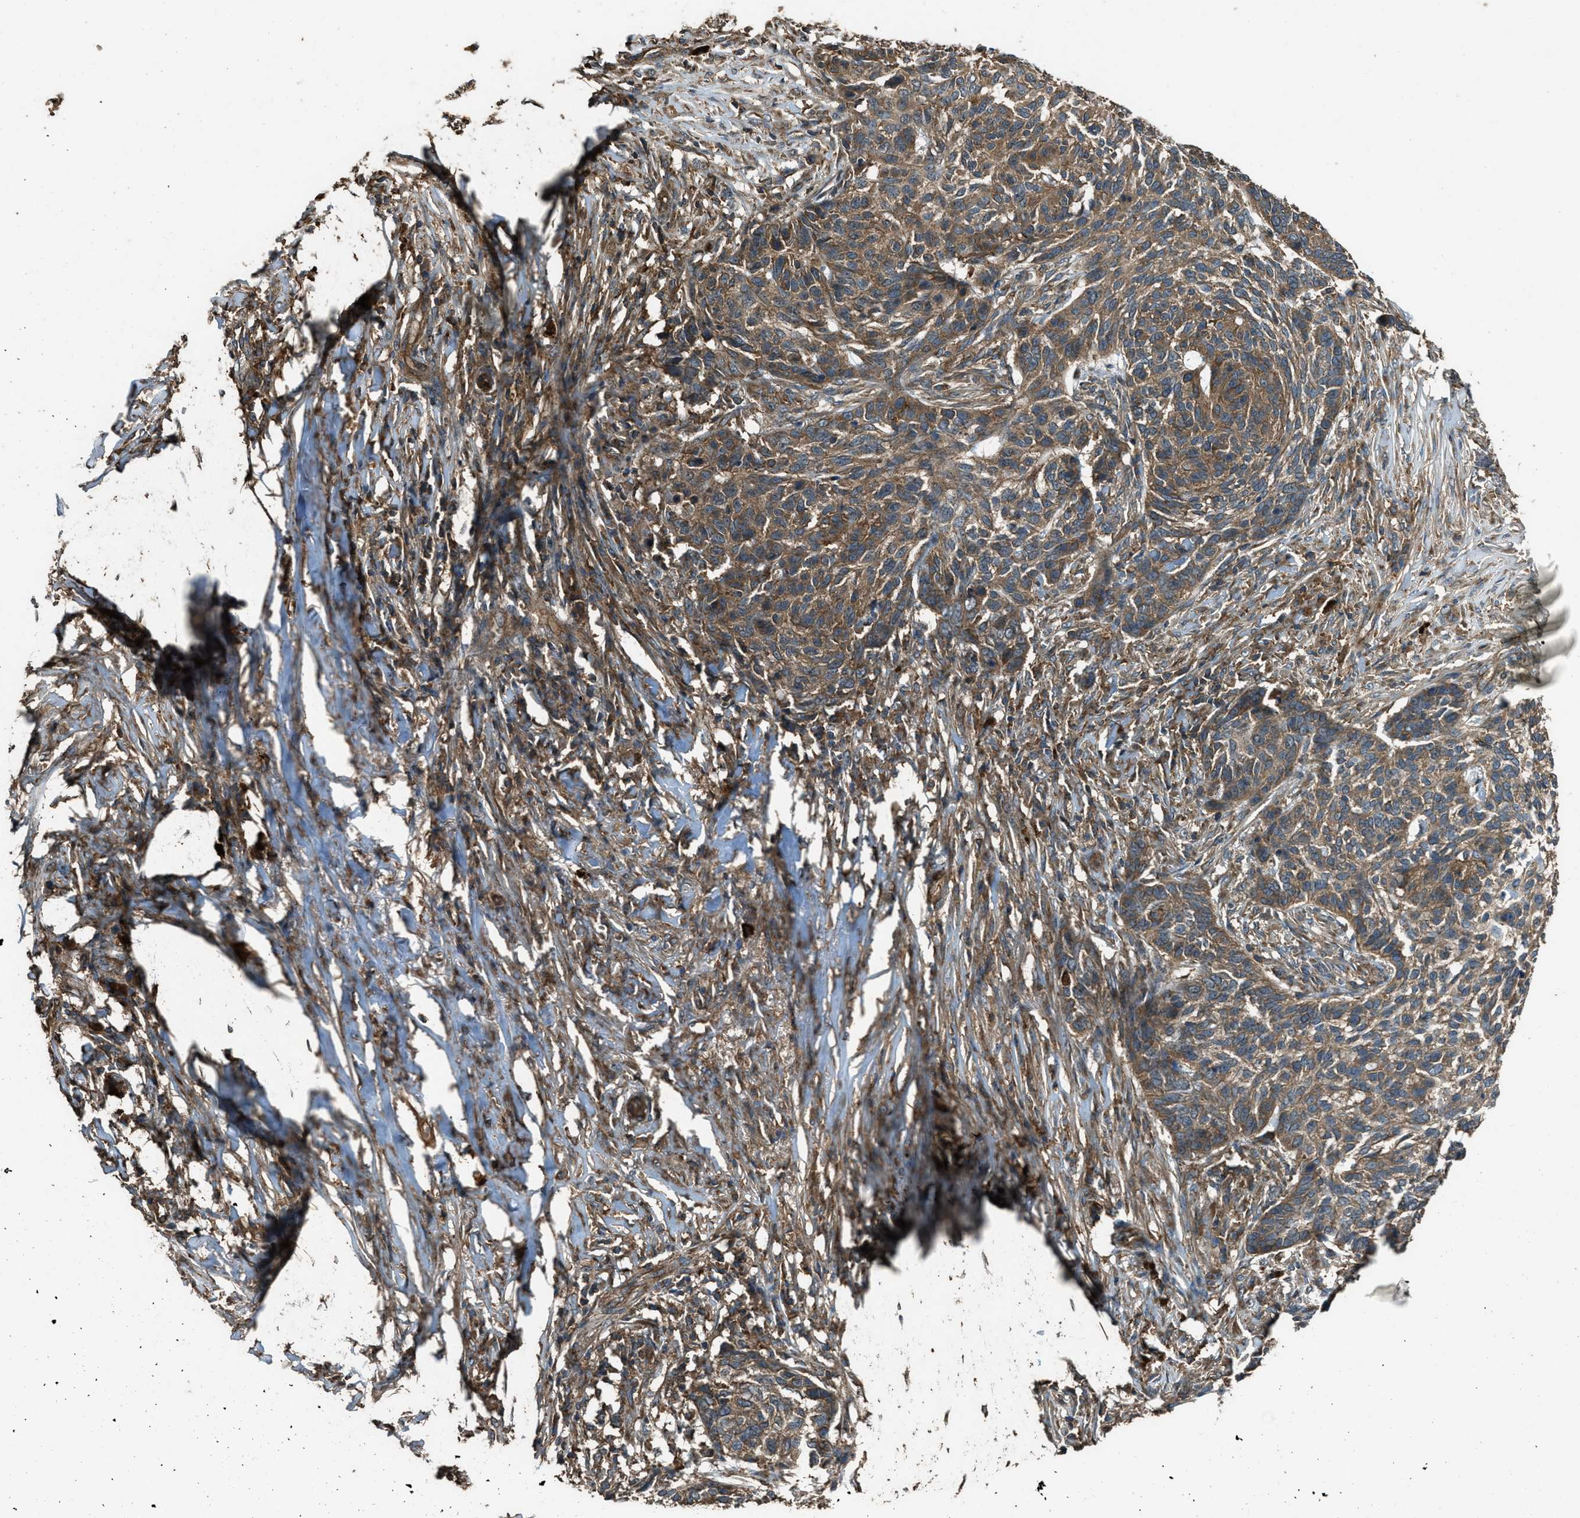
{"staining": {"intensity": "moderate", "quantity": ">75%", "location": "cytoplasmic/membranous"}, "tissue": "skin cancer", "cell_type": "Tumor cells", "image_type": "cancer", "snomed": [{"axis": "morphology", "description": "Basal cell carcinoma"}, {"axis": "topography", "description": "Skin"}], "caption": "The image shows immunohistochemical staining of skin cancer. There is moderate cytoplasmic/membranous expression is identified in approximately >75% of tumor cells.", "gene": "MAP3K8", "patient": {"sex": "male", "age": 85}}